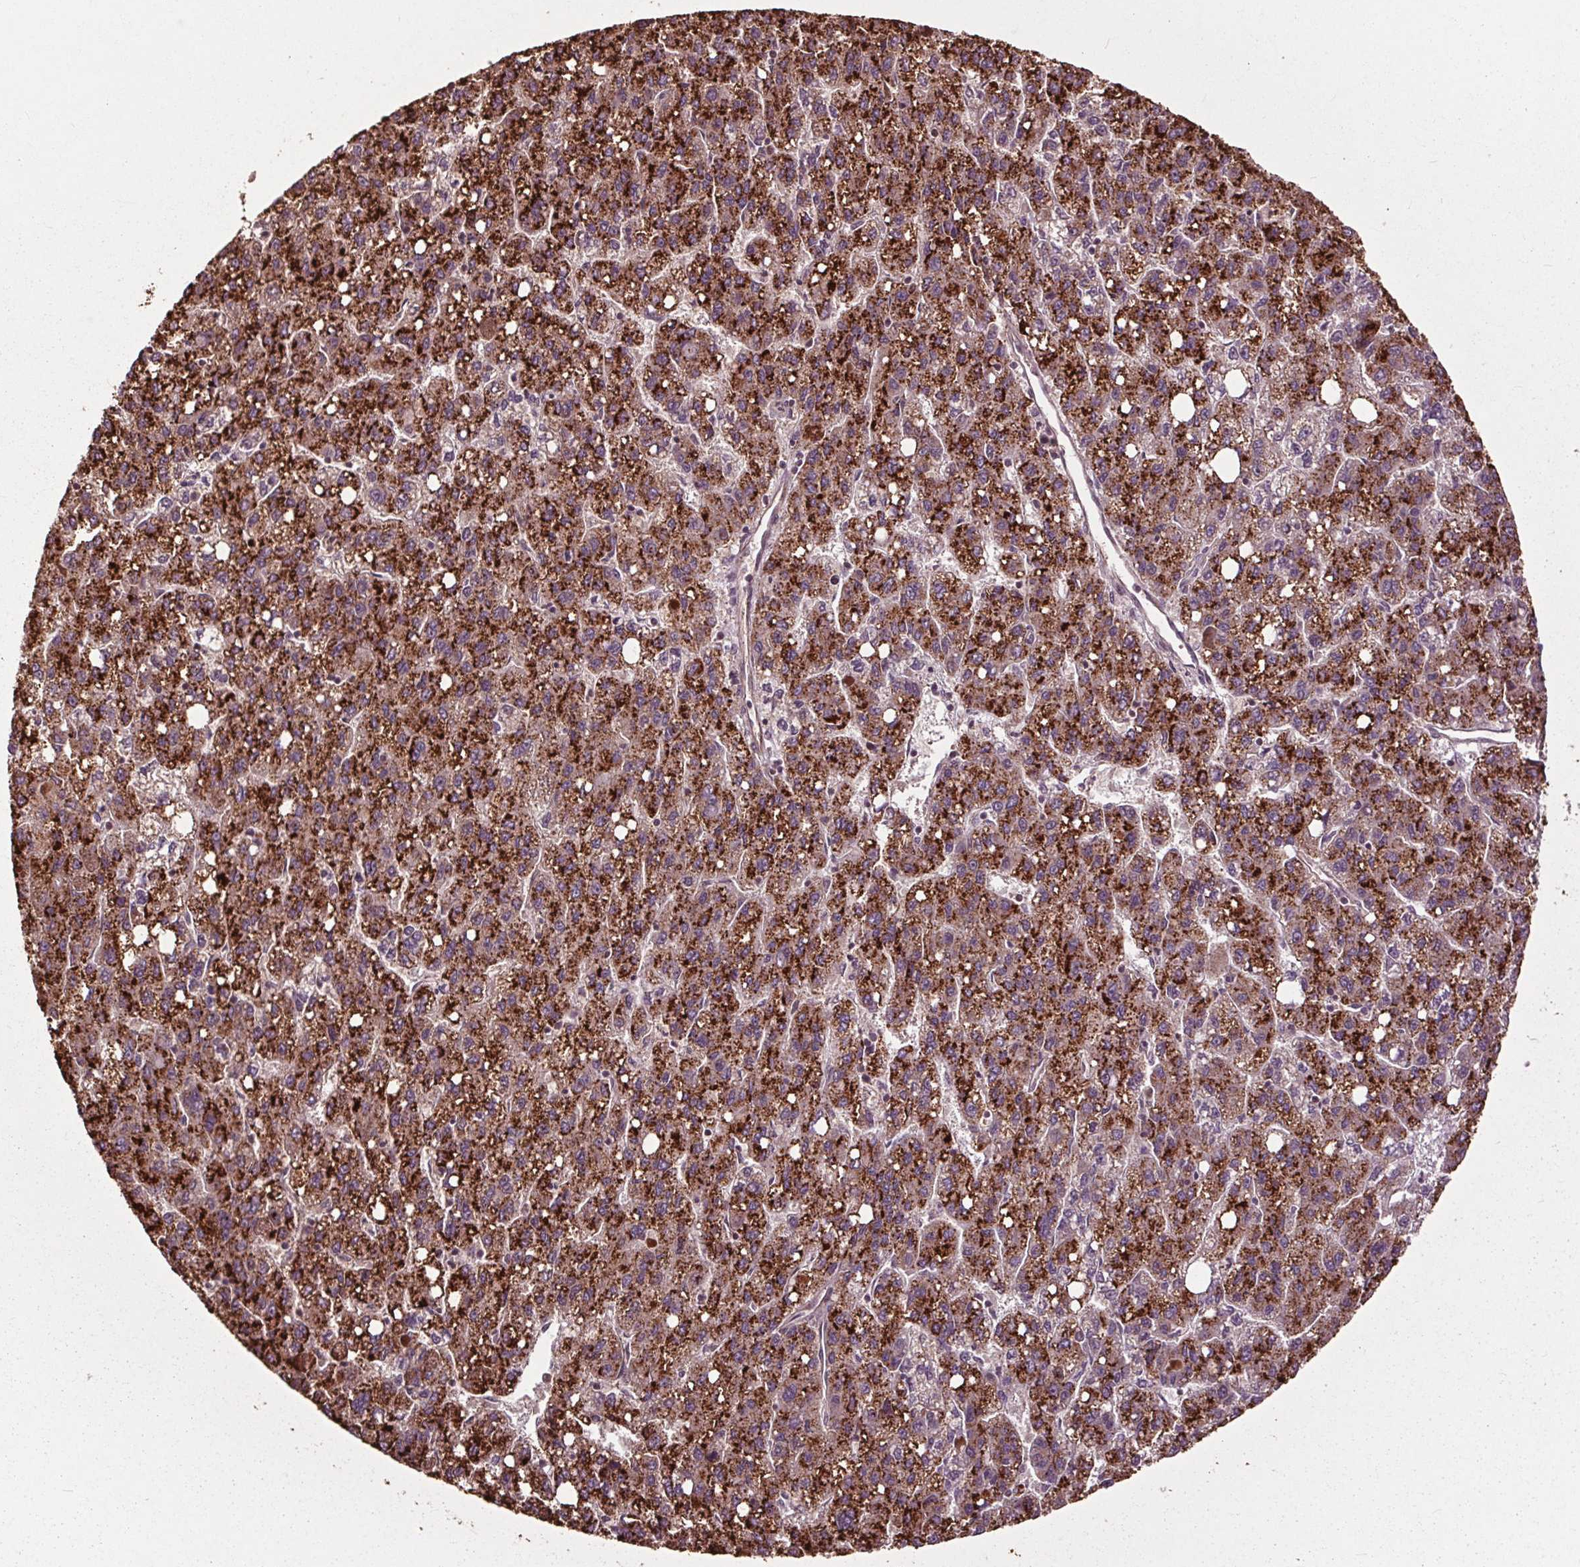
{"staining": {"intensity": "strong", "quantity": ">75%", "location": "cytoplasmic/membranous"}, "tissue": "liver cancer", "cell_type": "Tumor cells", "image_type": "cancer", "snomed": [{"axis": "morphology", "description": "Carcinoma, Hepatocellular, NOS"}, {"axis": "topography", "description": "Liver"}], "caption": "Immunohistochemistry (DAB (3,3'-diaminobenzidine)) staining of human liver hepatocellular carcinoma demonstrates strong cytoplasmic/membranous protein expression in approximately >75% of tumor cells.", "gene": "CEP95", "patient": {"sex": "female", "age": 82}}